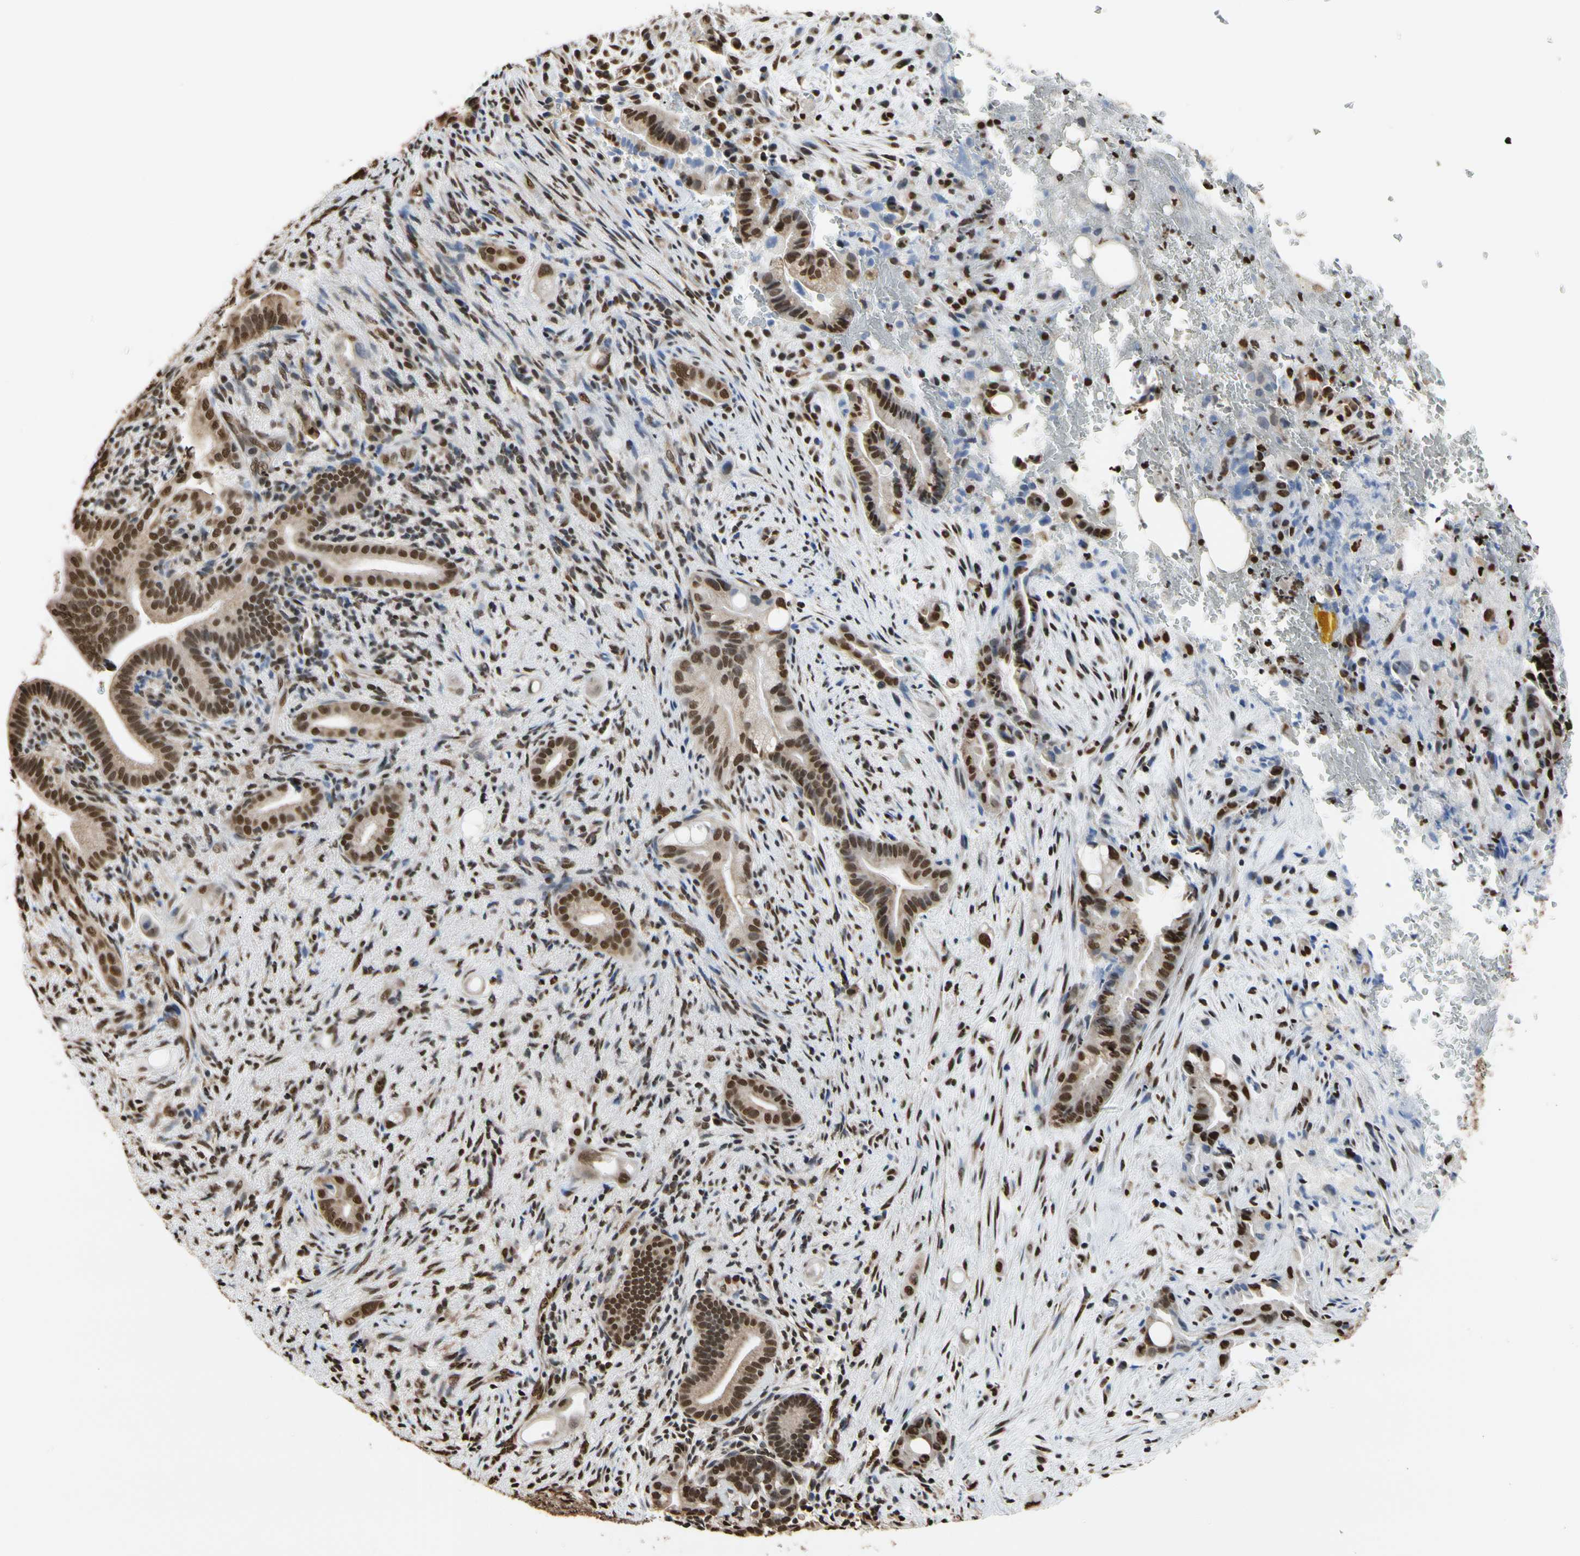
{"staining": {"intensity": "strong", "quantity": ">75%", "location": "cytoplasmic/membranous,nuclear"}, "tissue": "liver cancer", "cell_type": "Tumor cells", "image_type": "cancer", "snomed": [{"axis": "morphology", "description": "Cholangiocarcinoma"}, {"axis": "topography", "description": "Liver"}], "caption": "About >75% of tumor cells in liver cholangiocarcinoma exhibit strong cytoplasmic/membranous and nuclear protein expression as visualized by brown immunohistochemical staining.", "gene": "HNRNPK", "patient": {"sex": "female", "age": 68}}